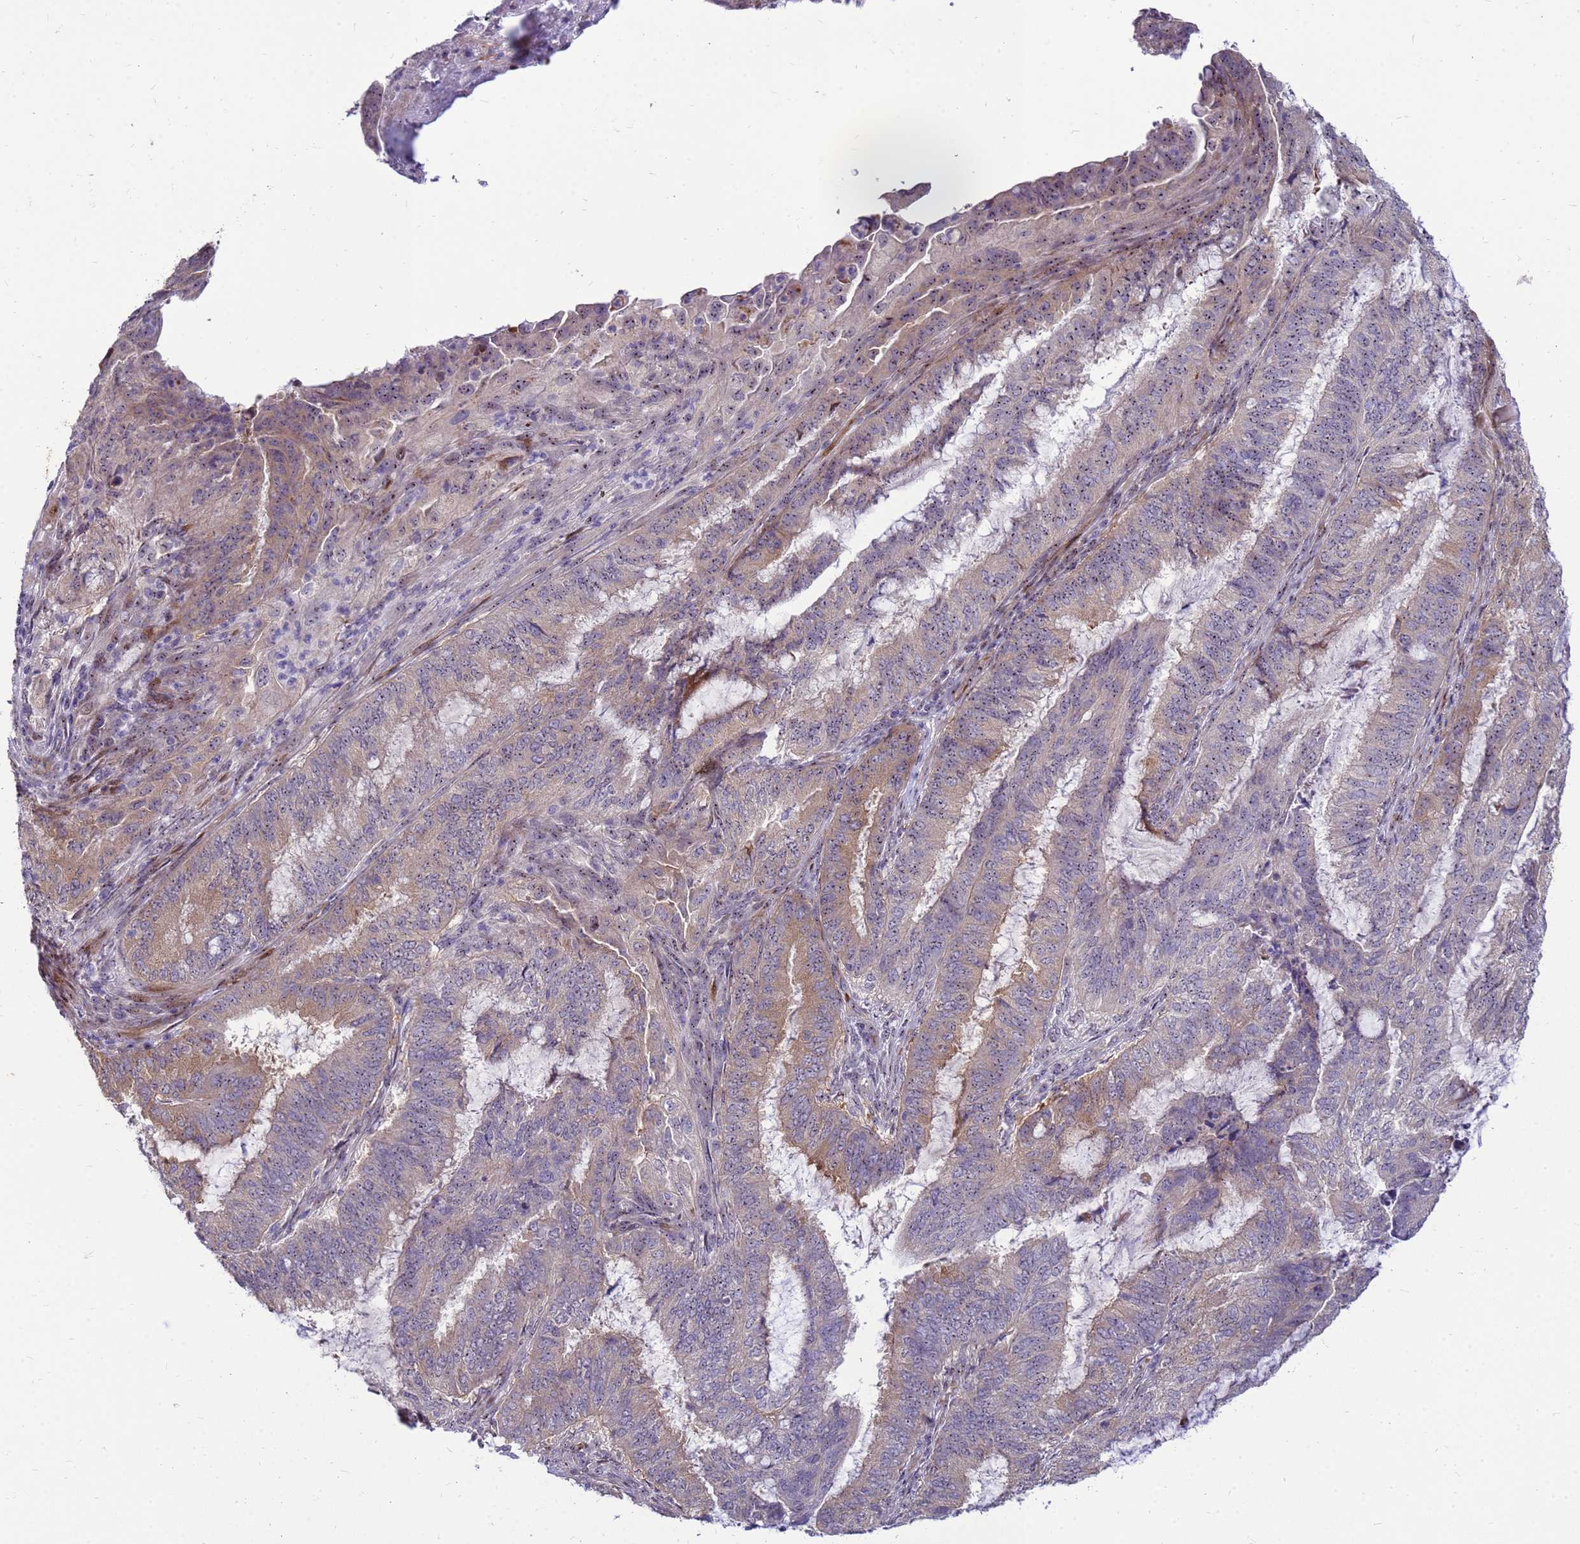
{"staining": {"intensity": "weak", "quantity": "25%-75%", "location": "cytoplasmic/membranous"}, "tissue": "endometrial cancer", "cell_type": "Tumor cells", "image_type": "cancer", "snomed": [{"axis": "morphology", "description": "Adenocarcinoma, NOS"}, {"axis": "topography", "description": "Endometrium"}], "caption": "This histopathology image shows adenocarcinoma (endometrial) stained with immunohistochemistry to label a protein in brown. The cytoplasmic/membranous of tumor cells show weak positivity for the protein. Nuclei are counter-stained blue.", "gene": "RSPO1", "patient": {"sex": "female", "age": 51}}